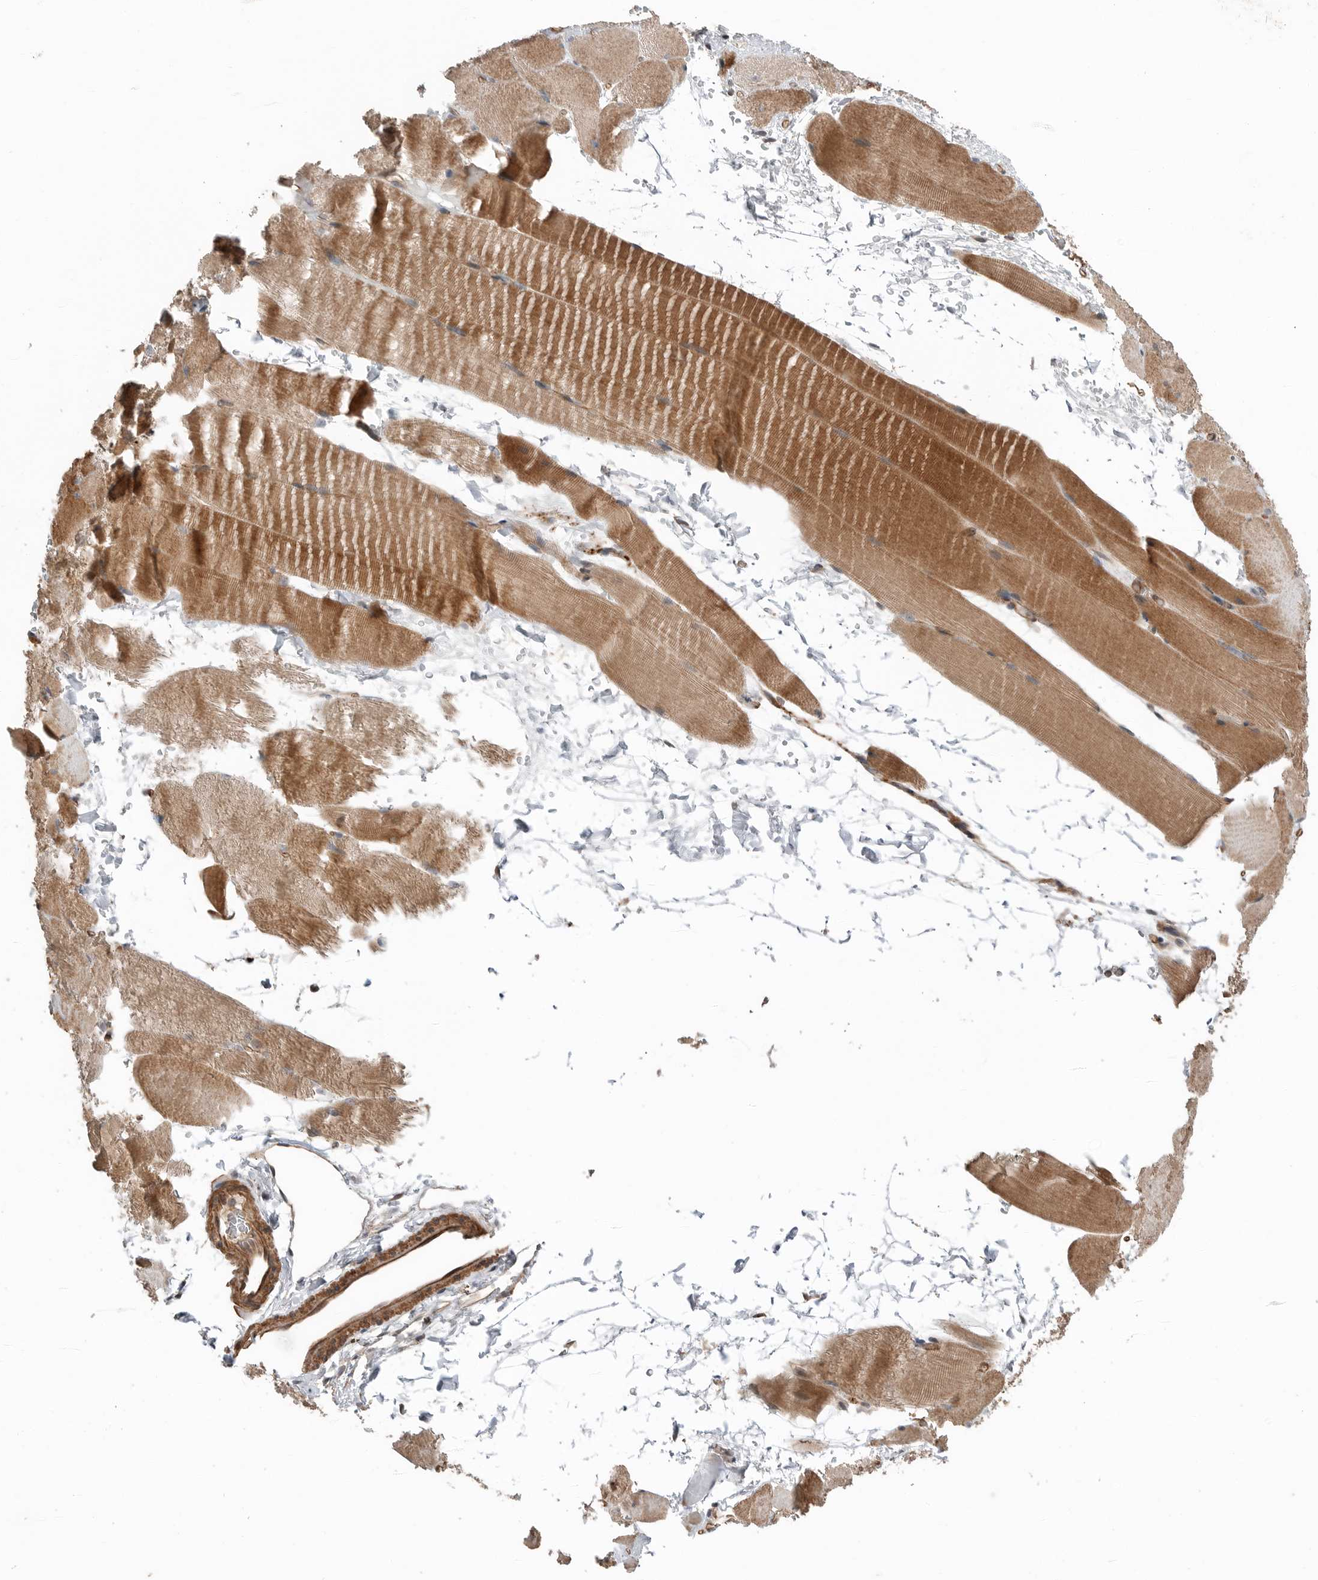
{"staining": {"intensity": "moderate", "quantity": ">75%", "location": "cytoplasmic/membranous"}, "tissue": "skeletal muscle", "cell_type": "Myocytes", "image_type": "normal", "snomed": [{"axis": "morphology", "description": "Normal tissue, NOS"}, {"axis": "topography", "description": "Skeletal muscle"}, {"axis": "topography", "description": "Parathyroid gland"}], "caption": "An image of skeletal muscle stained for a protein demonstrates moderate cytoplasmic/membranous brown staining in myocytes.", "gene": "PEAK1", "patient": {"sex": "female", "age": 37}}